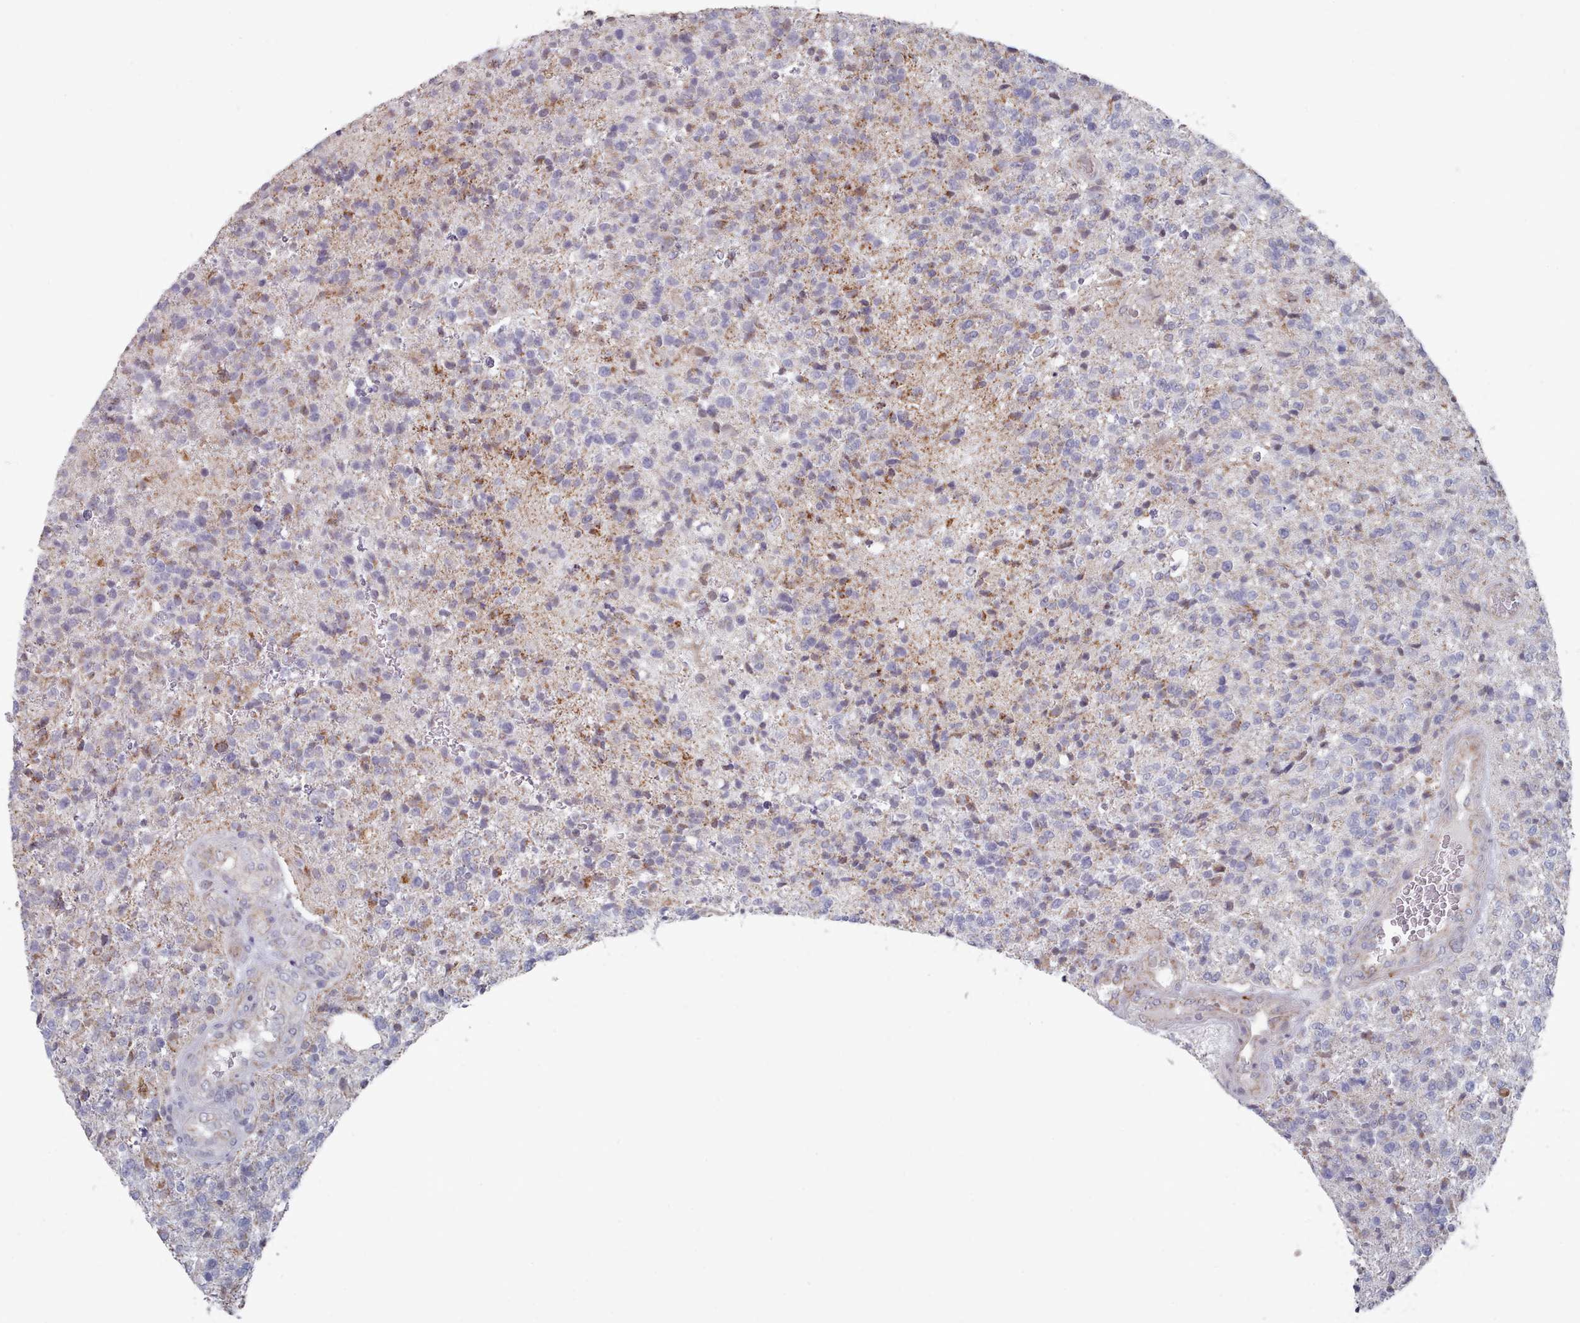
{"staining": {"intensity": "negative", "quantity": "none", "location": "none"}, "tissue": "glioma", "cell_type": "Tumor cells", "image_type": "cancer", "snomed": [{"axis": "morphology", "description": "Glioma, malignant, High grade"}, {"axis": "topography", "description": "Brain"}], "caption": "Protein analysis of glioma displays no significant staining in tumor cells.", "gene": "TRARG1", "patient": {"sex": "male", "age": 56}}